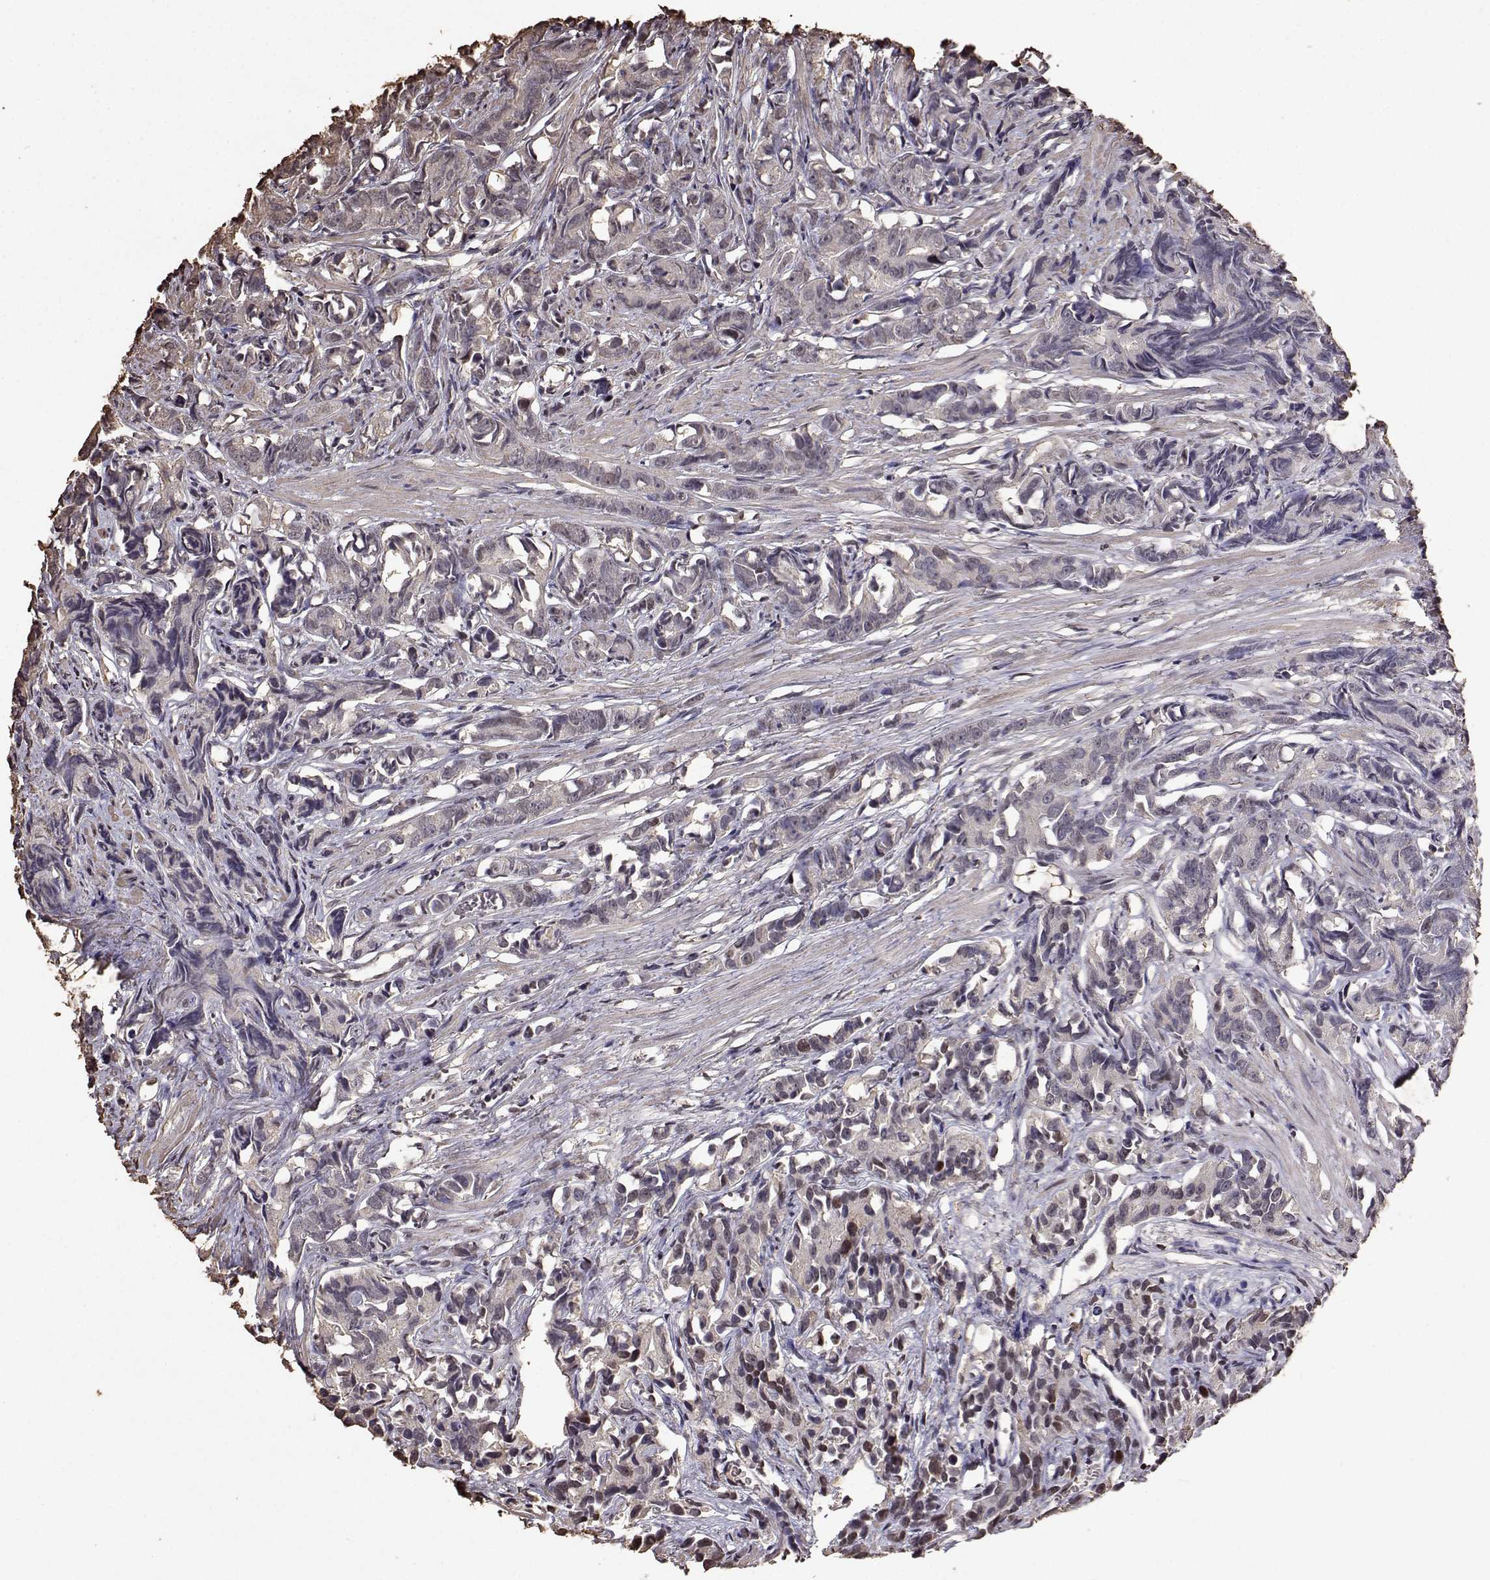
{"staining": {"intensity": "moderate", "quantity": "25%-75%", "location": "nuclear"}, "tissue": "prostate cancer", "cell_type": "Tumor cells", "image_type": "cancer", "snomed": [{"axis": "morphology", "description": "Adenocarcinoma, High grade"}, {"axis": "topography", "description": "Prostate"}], "caption": "Prostate cancer stained with a brown dye shows moderate nuclear positive staining in approximately 25%-75% of tumor cells.", "gene": "TOE1", "patient": {"sex": "male", "age": 90}}